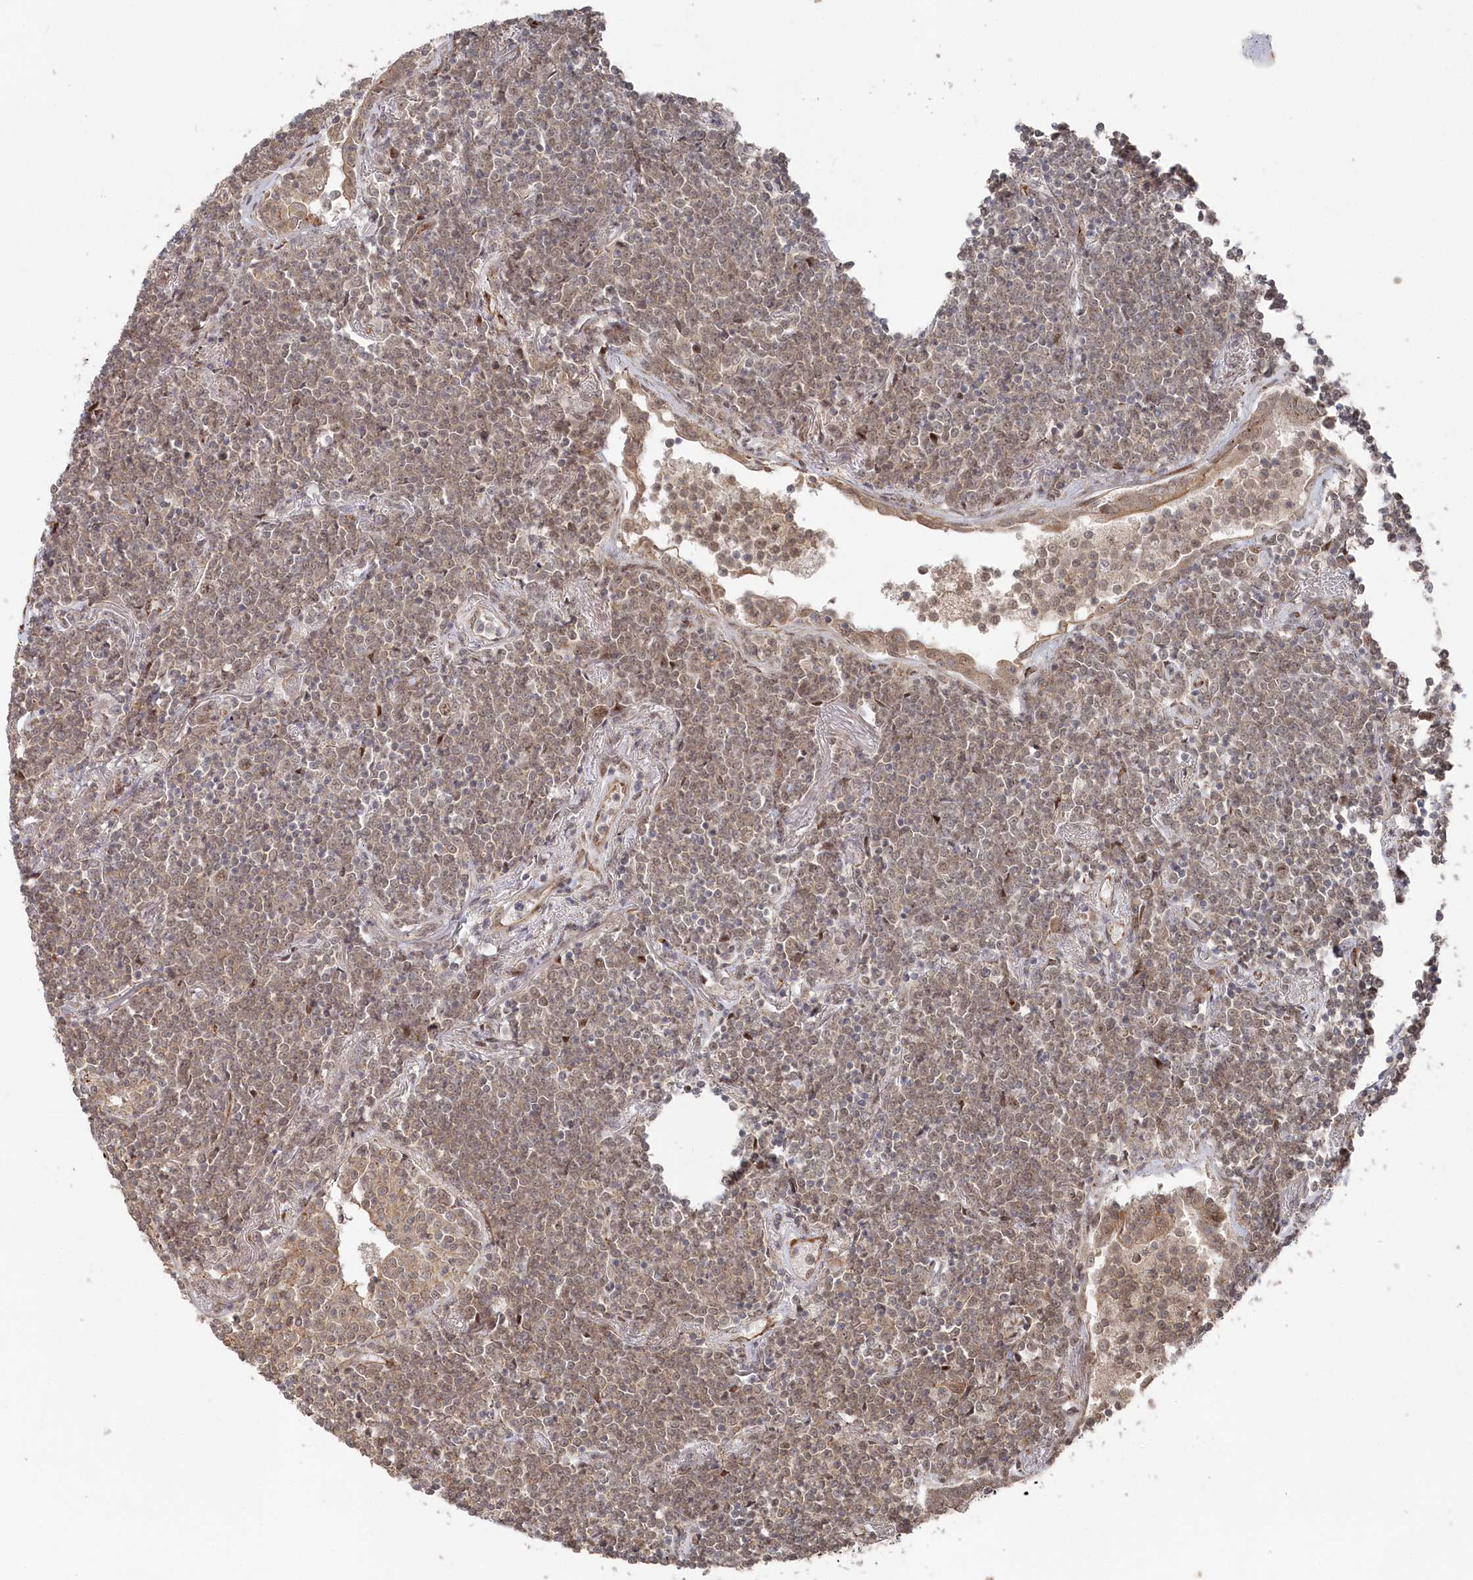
{"staining": {"intensity": "weak", "quantity": ">75%", "location": "cytoplasmic/membranous,nuclear"}, "tissue": "lymphoma", "cell_type": "Tumor cells", "image_type": "cancer", "snomed": [{"axis": "morphology", "description": "Malignant lymphoma, non-Hodgkin's type, Low grade"}, {"axis": "topography", "description": "Lung"}], "caption": "Approximately >75% of tumor cells in malignant lymphoma, non-Hodgkin's type (low-grade) display weak cytoplasmic/membranous and nuclear protein expression as visualized by brown immunohistochemical staining.", "gene": "POLR3A", "patient": {"sex": "female", "age": 71}}